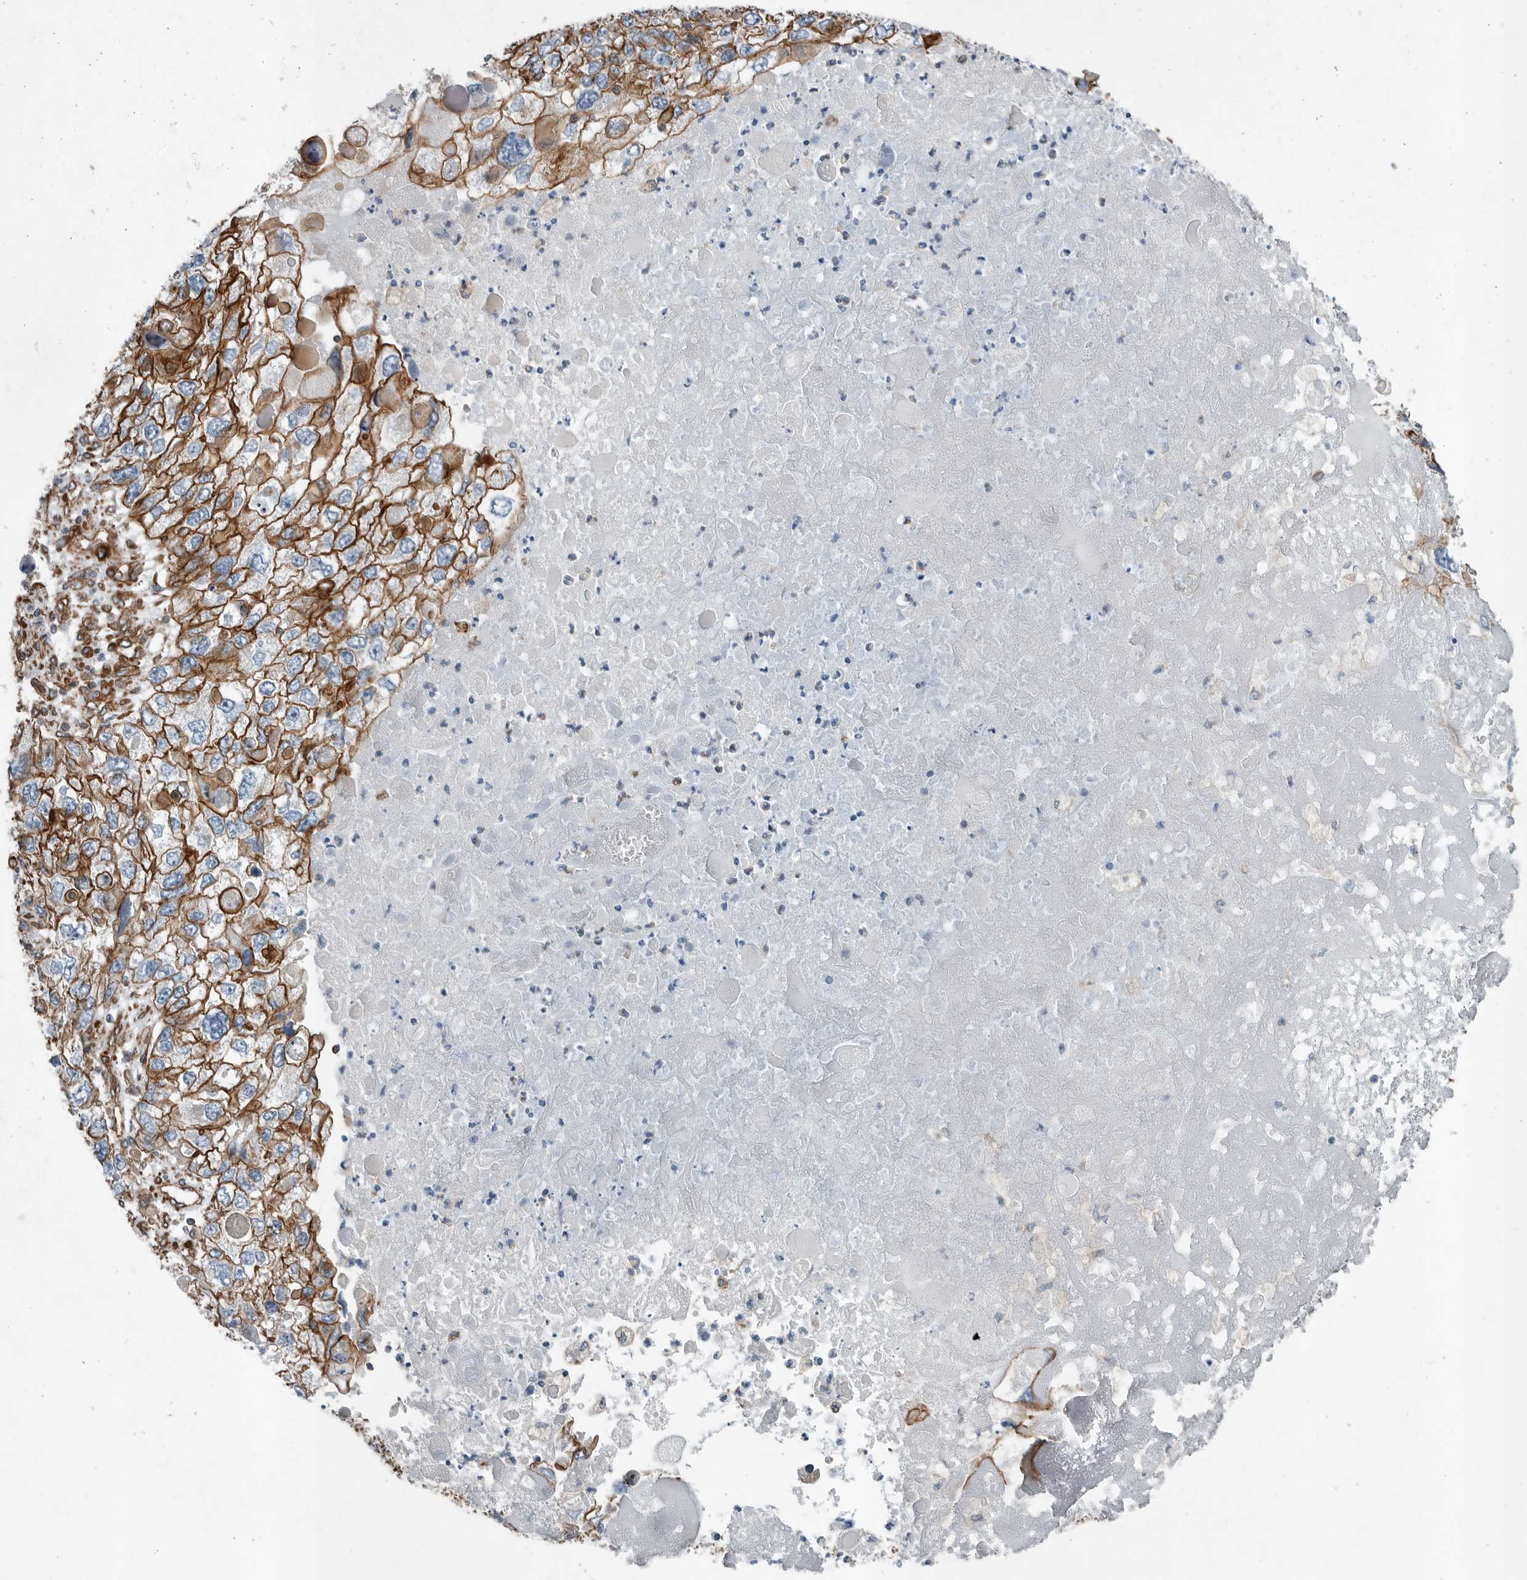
{"staining": {"intensity": "strong", "quantity": ">75%", "location": "cytoplasmic/membranous"}, "tissue": "endometrial cancer", "cell_type": "Tumor cells", "image_type": "cancer", "snomed": [{"axis": "morphology", "description": "Adenocarcinoma, NOS"}, {"axis": "topography", "description": "Endometrium"}], "caption": "Human endometrial adenocarcinoma stained with a brown dye shows strong cytoplasmic/membranous positive positivity in approximately >75% of tumor cells.", "gene": "PLEC", "patient": {"sex": "female", "age": 49}}